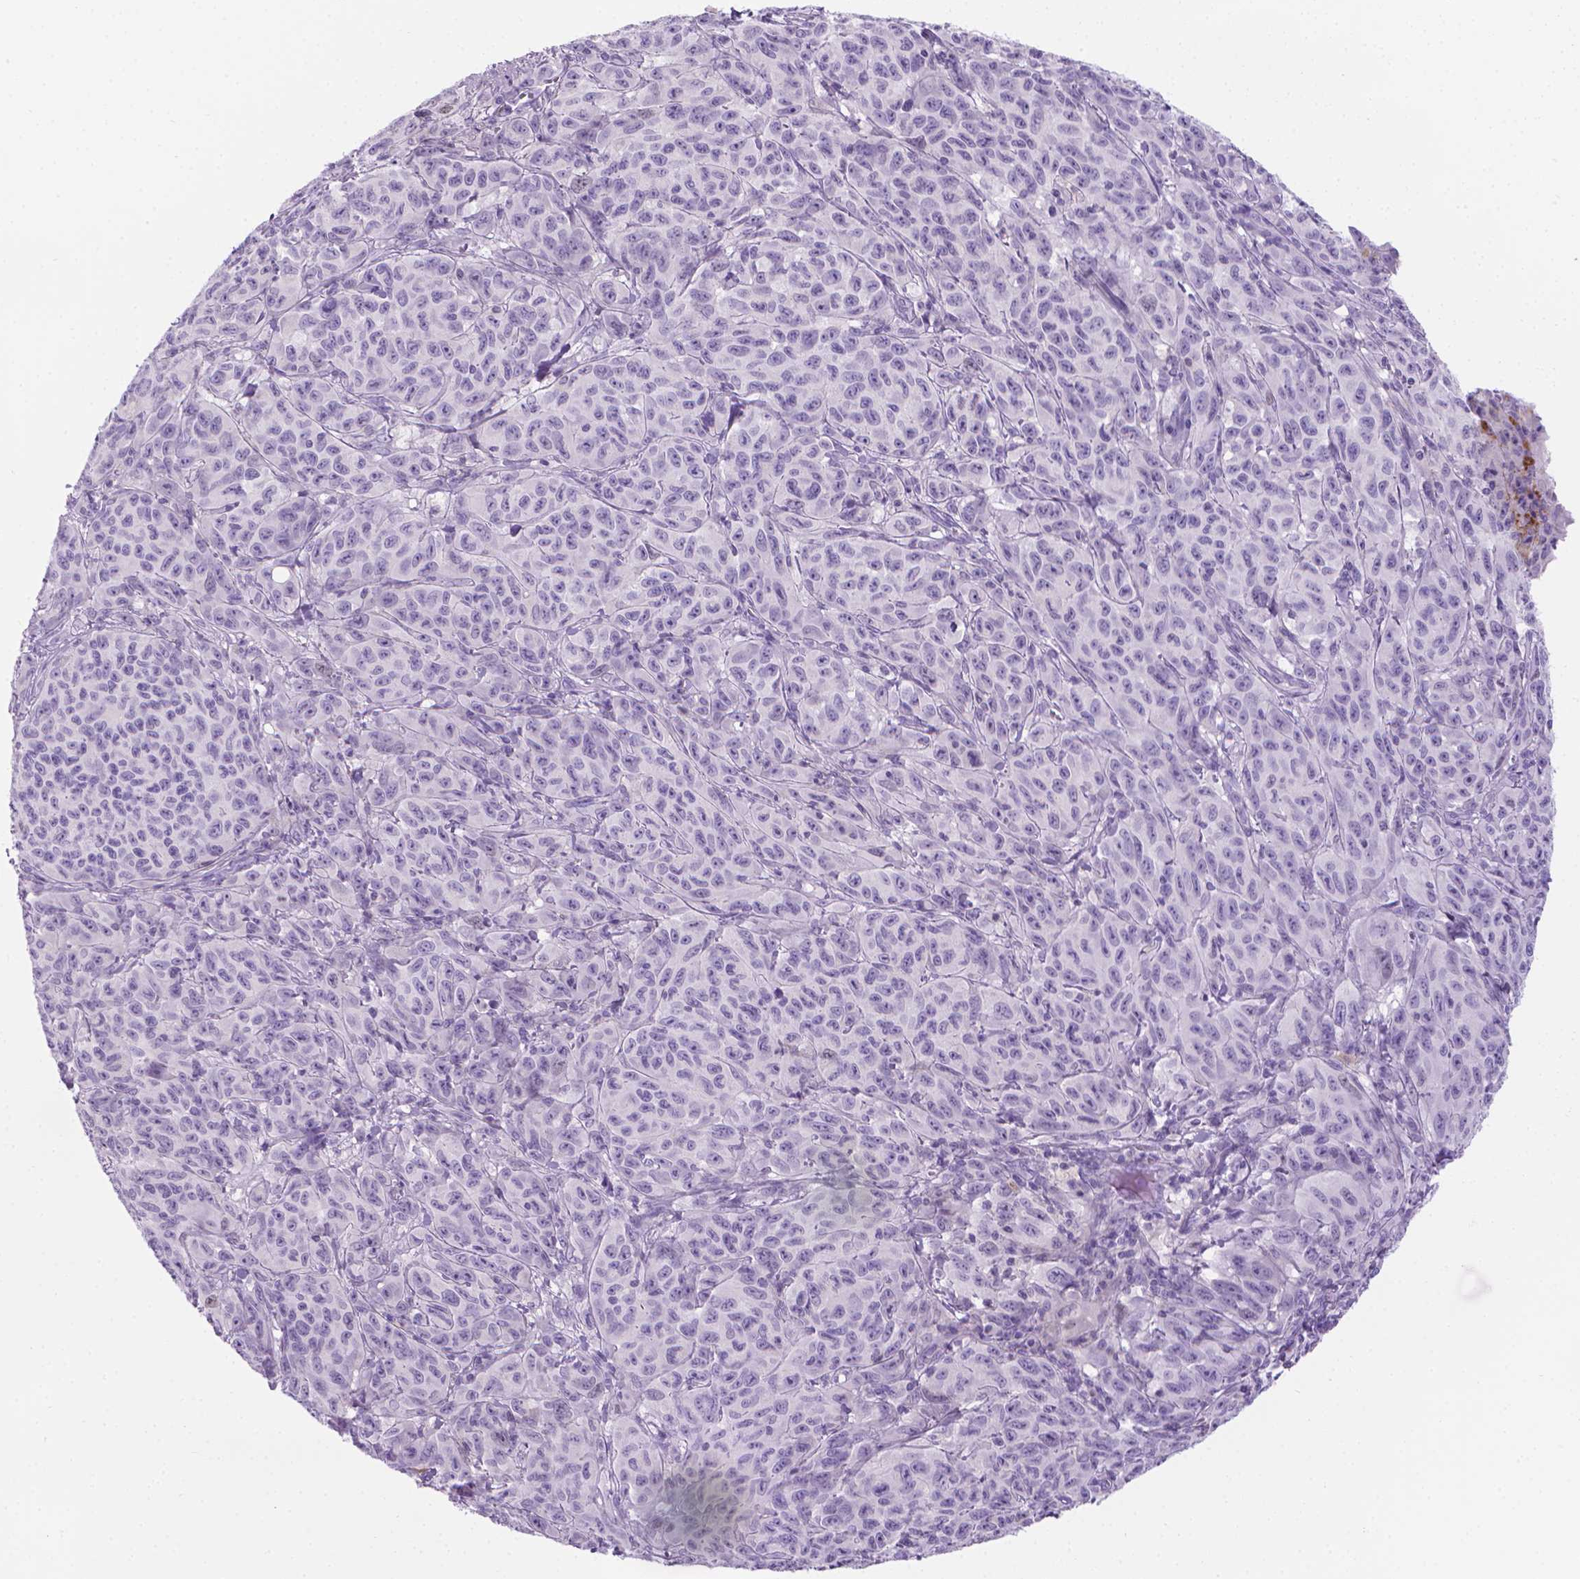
{"staining": {"intensity": "negative", "quantity": "none", "location": "none"}, "tissue": "melanoma", "cell_type": "Tumor cells", "image_type": "cancer", "snomed": [{"axis": "morphology", "description": "Malignant melanoma, NOS"}, {"axis": "topography", "description": "Vulva, labia, clitoris and Bartholin´s gland, NO"}], "caption": "Histopathology image shows no significant protein expression in tumor cells of malignant melanoma. (DAB (3,3'-diaminobenzidine) IHC with hematoxylin counter stain).", "gene": "SPAG6", "patient": {"sex": "female", "age": 75}}